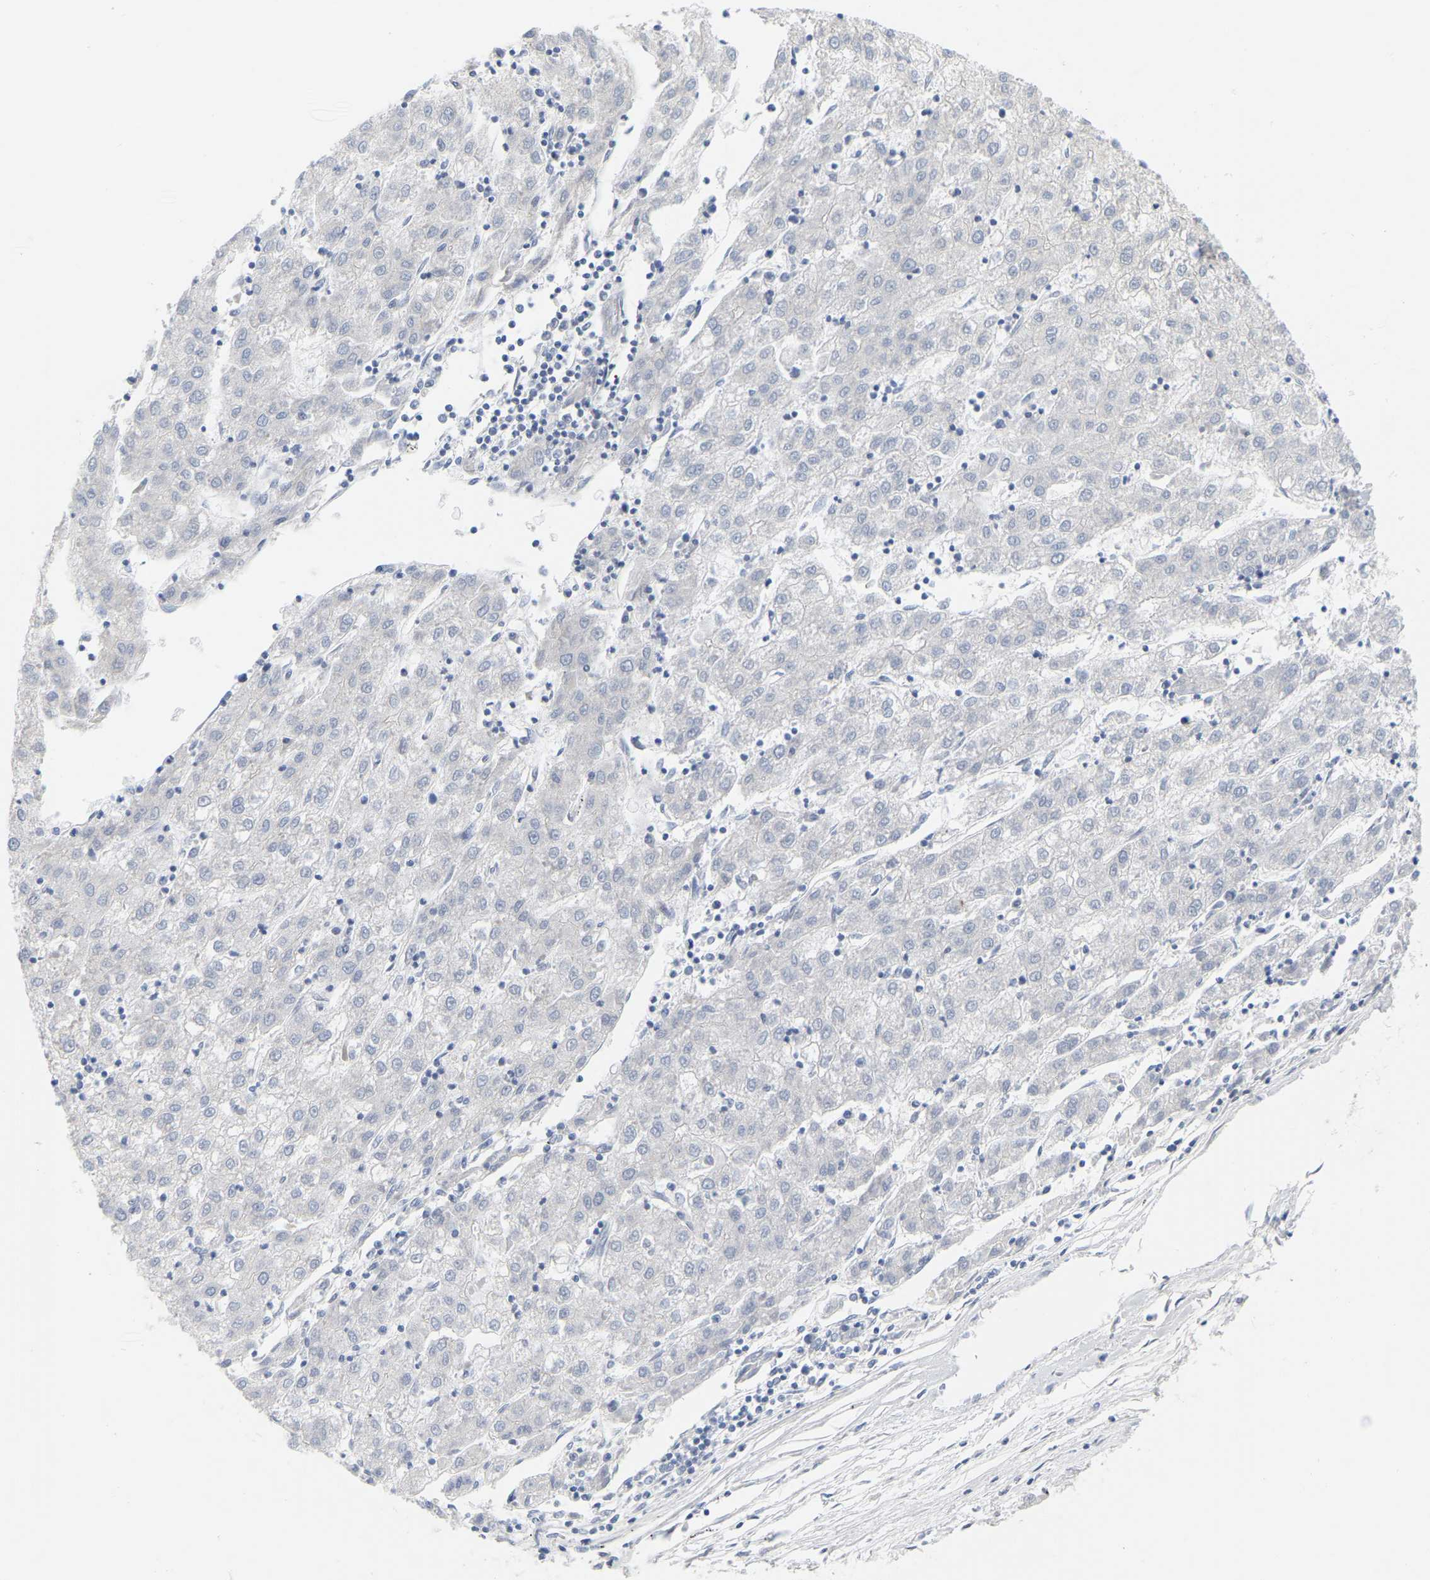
{"staining": {"intensity": "negative", "quantity": "none", "location": "none"}, "tissue": "liver cancer", "cell_type": "Tumor cells", "image_type": "cancer", "snomed": [{"axis": "morphology", "description": "Carcinoma, Hepatocellular, NOS"}, {"axis": "topography", "description": "Liver"}], "caption": "High magnification brightfield microscopy of hepatocellular carcinoma (liver) stained with DAB (brown) and counterstained with hematoxylin (blue): tumor cells show no significant staining. Nuclei are stained in blue.", "gene": "MINDY4", "patient": {"sex": "male", "age": 72}}